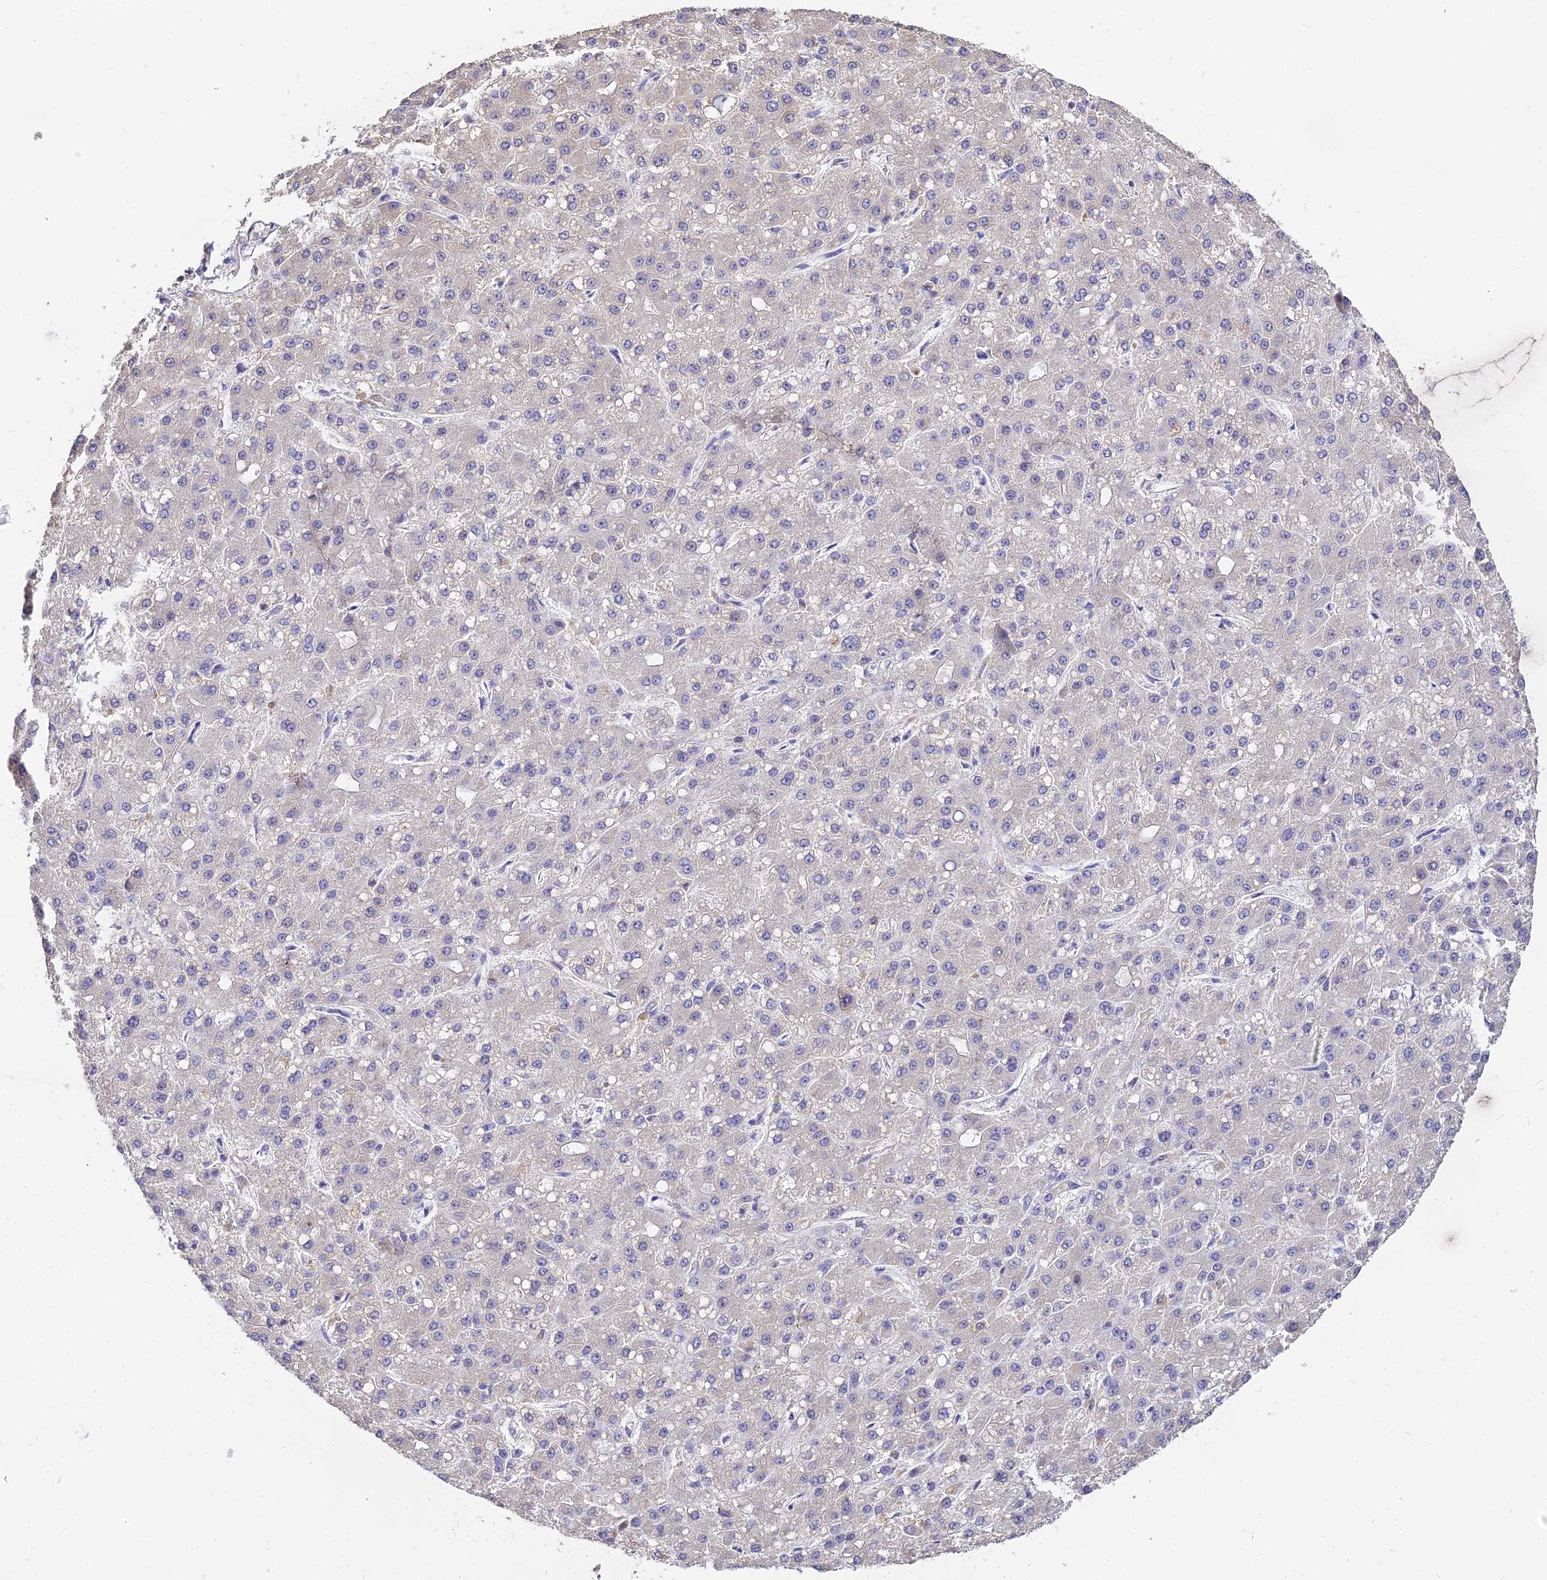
{"staining": {"intensity": "negative", "quantity": "none", "location": "none"}, "tissue": "liver cancer", "cell_type": "Tumor cells", "image_type": "cancer", "snomed": [{"axis": "morphology", "description": "Carcinoma, Hepatocellular, NOS"}, {"axis": "topography", "description": "Liver"}], "caption": "Tumor cells are negative for brown protein staining in liver hepatocellular carcinoma.", "gene": "ARL8B", "patient": {"sex": "male", "age": 67}}